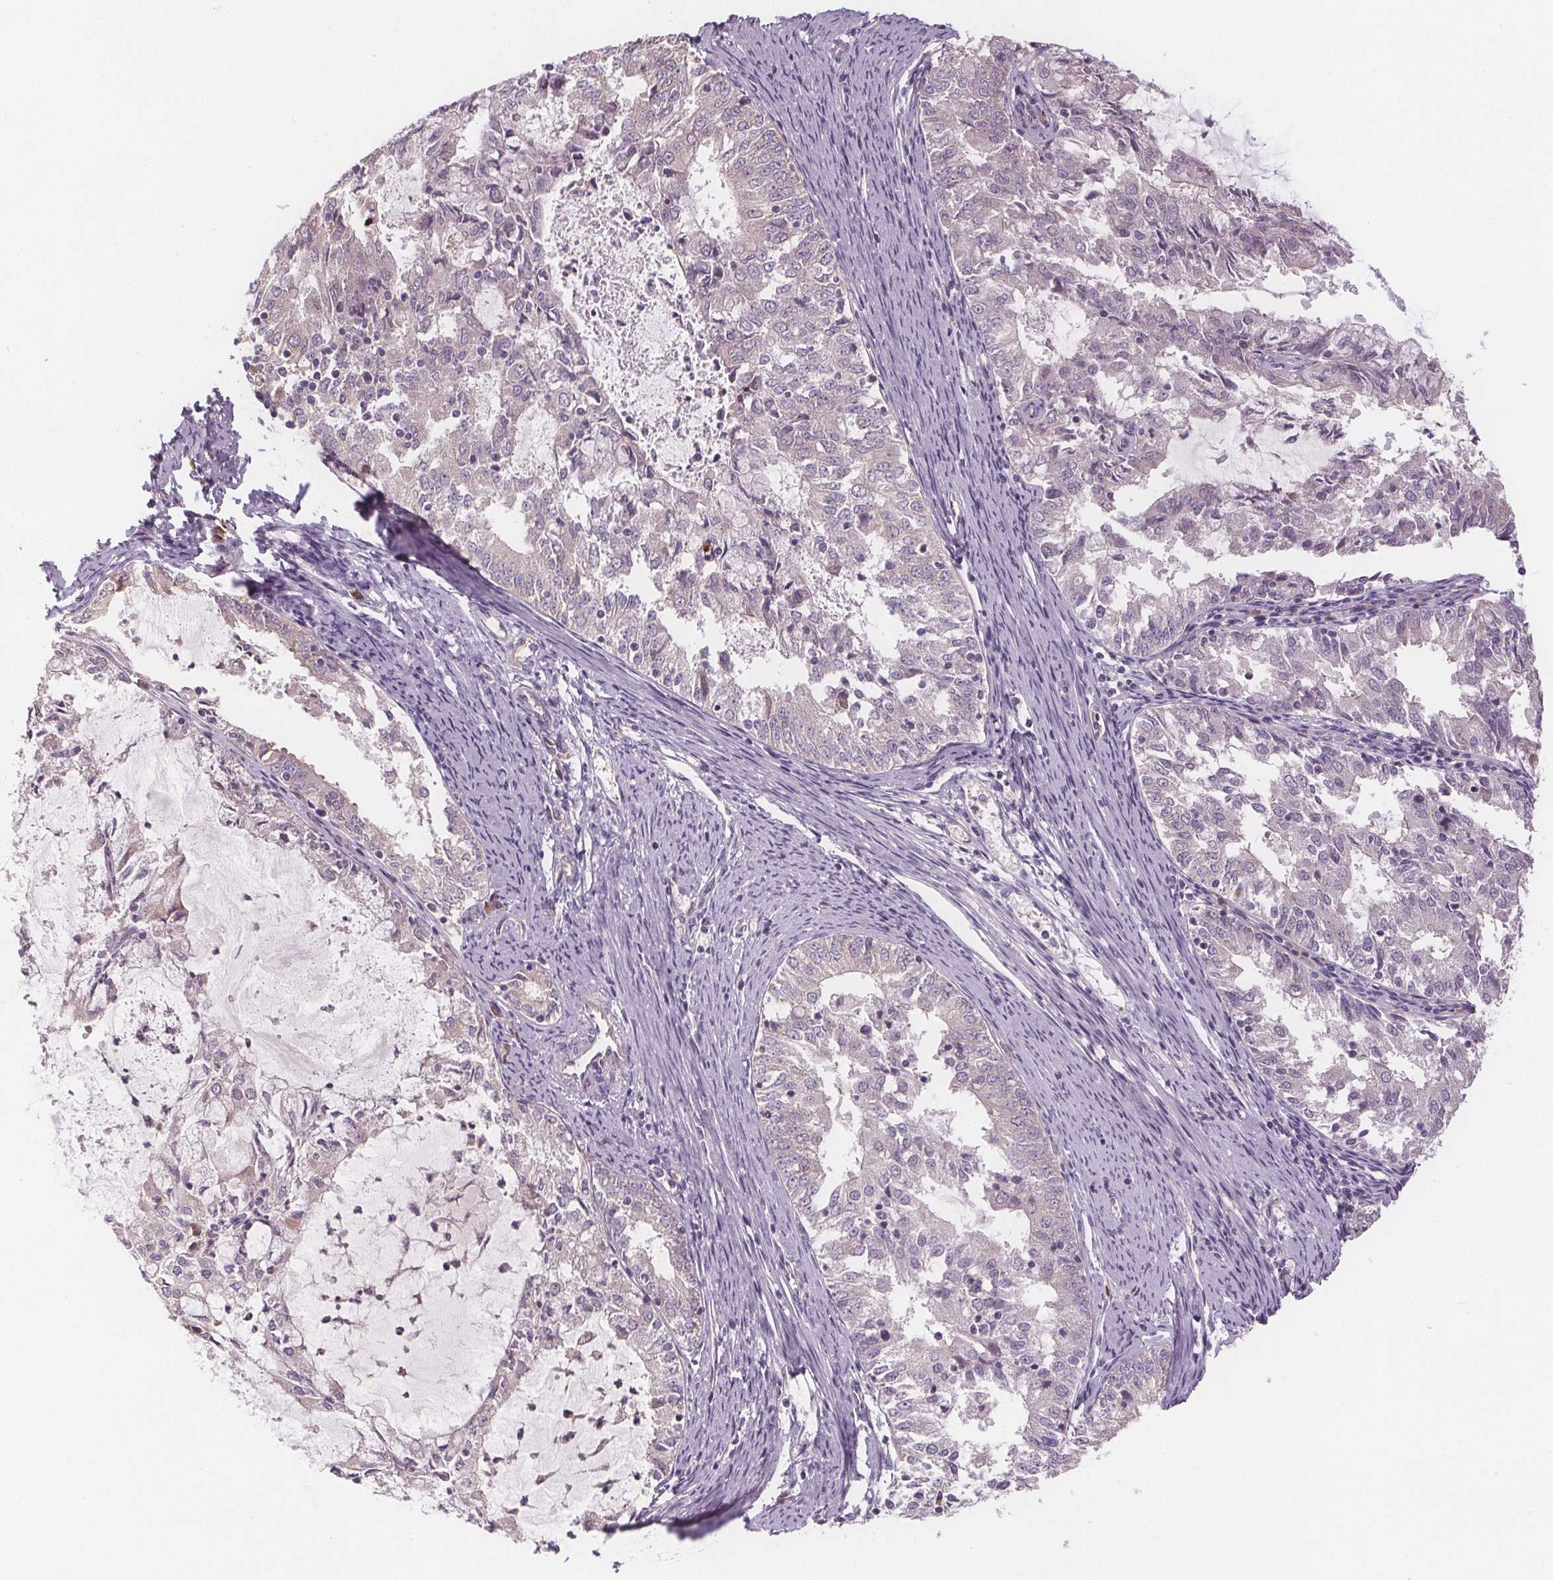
{"staining": {"intensity": "negative", "quantity": "none", "location": "none"}, "tissue": "endometrial cancer", "cell_type": "Tumor cells", "image_type": "cancer", "snomed": [{"axis": "morphology", "description": "Adenocarcinoma, NOS"}, {"axis": "topography", "description": "Endometrium"}], "caption": "Tumor cells show no significant positivity in adenocarcinoma (endometrial).", "gene": "TMEM80", "patient": {"sex": "female", "age": 57}}